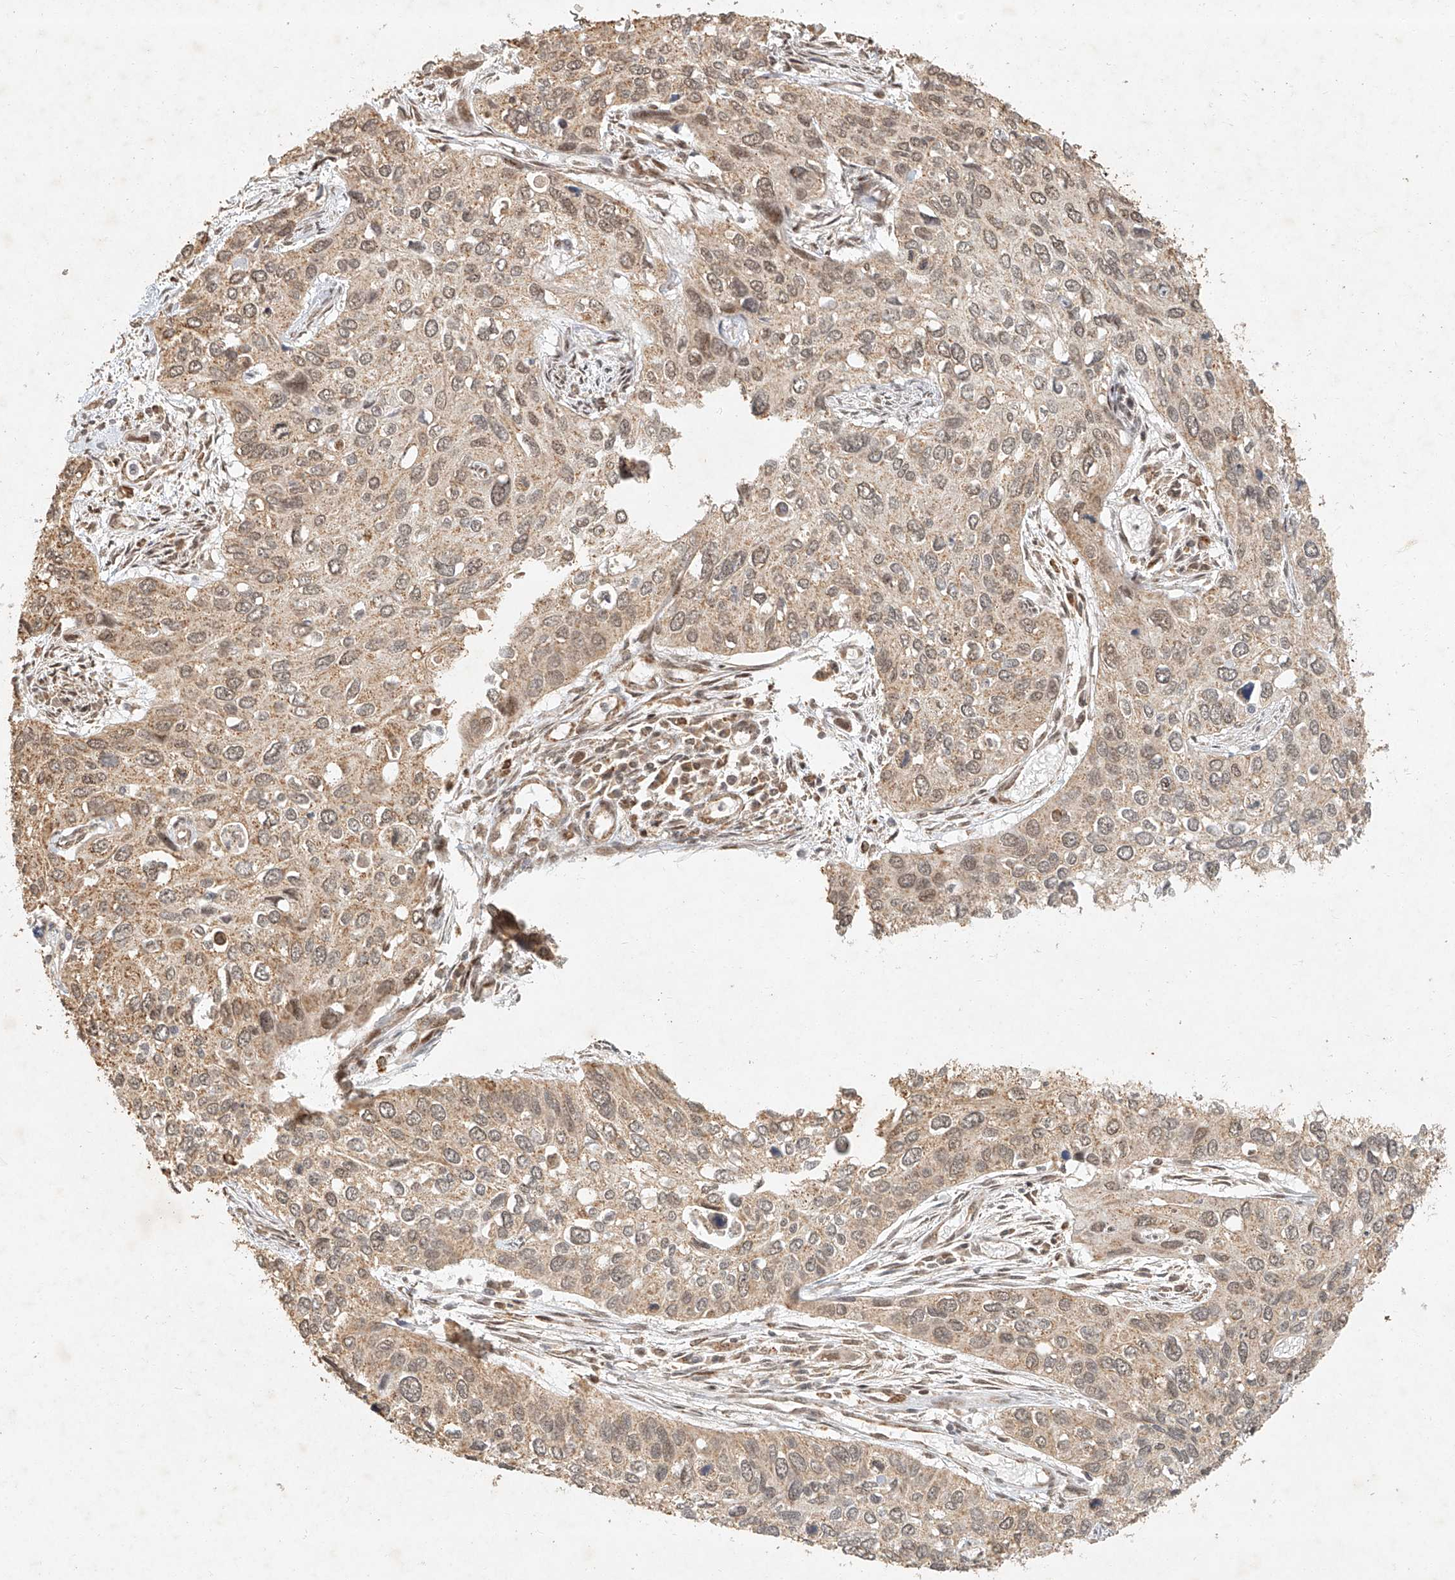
{"staining": {"intensity": "weak", "quantity": ">75%", "location": "cytoplasmic/membranous,nuclear"}, "tissue": "cervical cancer", "cell_type": "Tumor cells", "image_type": "cancer", "snomed": [{"axis": "morphology", "description": "Squamous cell carcinoma, NOS"}, {"axis": "topography", "description": "Cervix"}], "caption": "An IHC micrograph of tumor tissue is shown. Protein staining in brown highlights weak cytoplasmic/membranous and nuclear positivity in cervical cancer within tumor cells.", "gene": "CXorf58", "patient": {"sex": "female", "age": 55}}